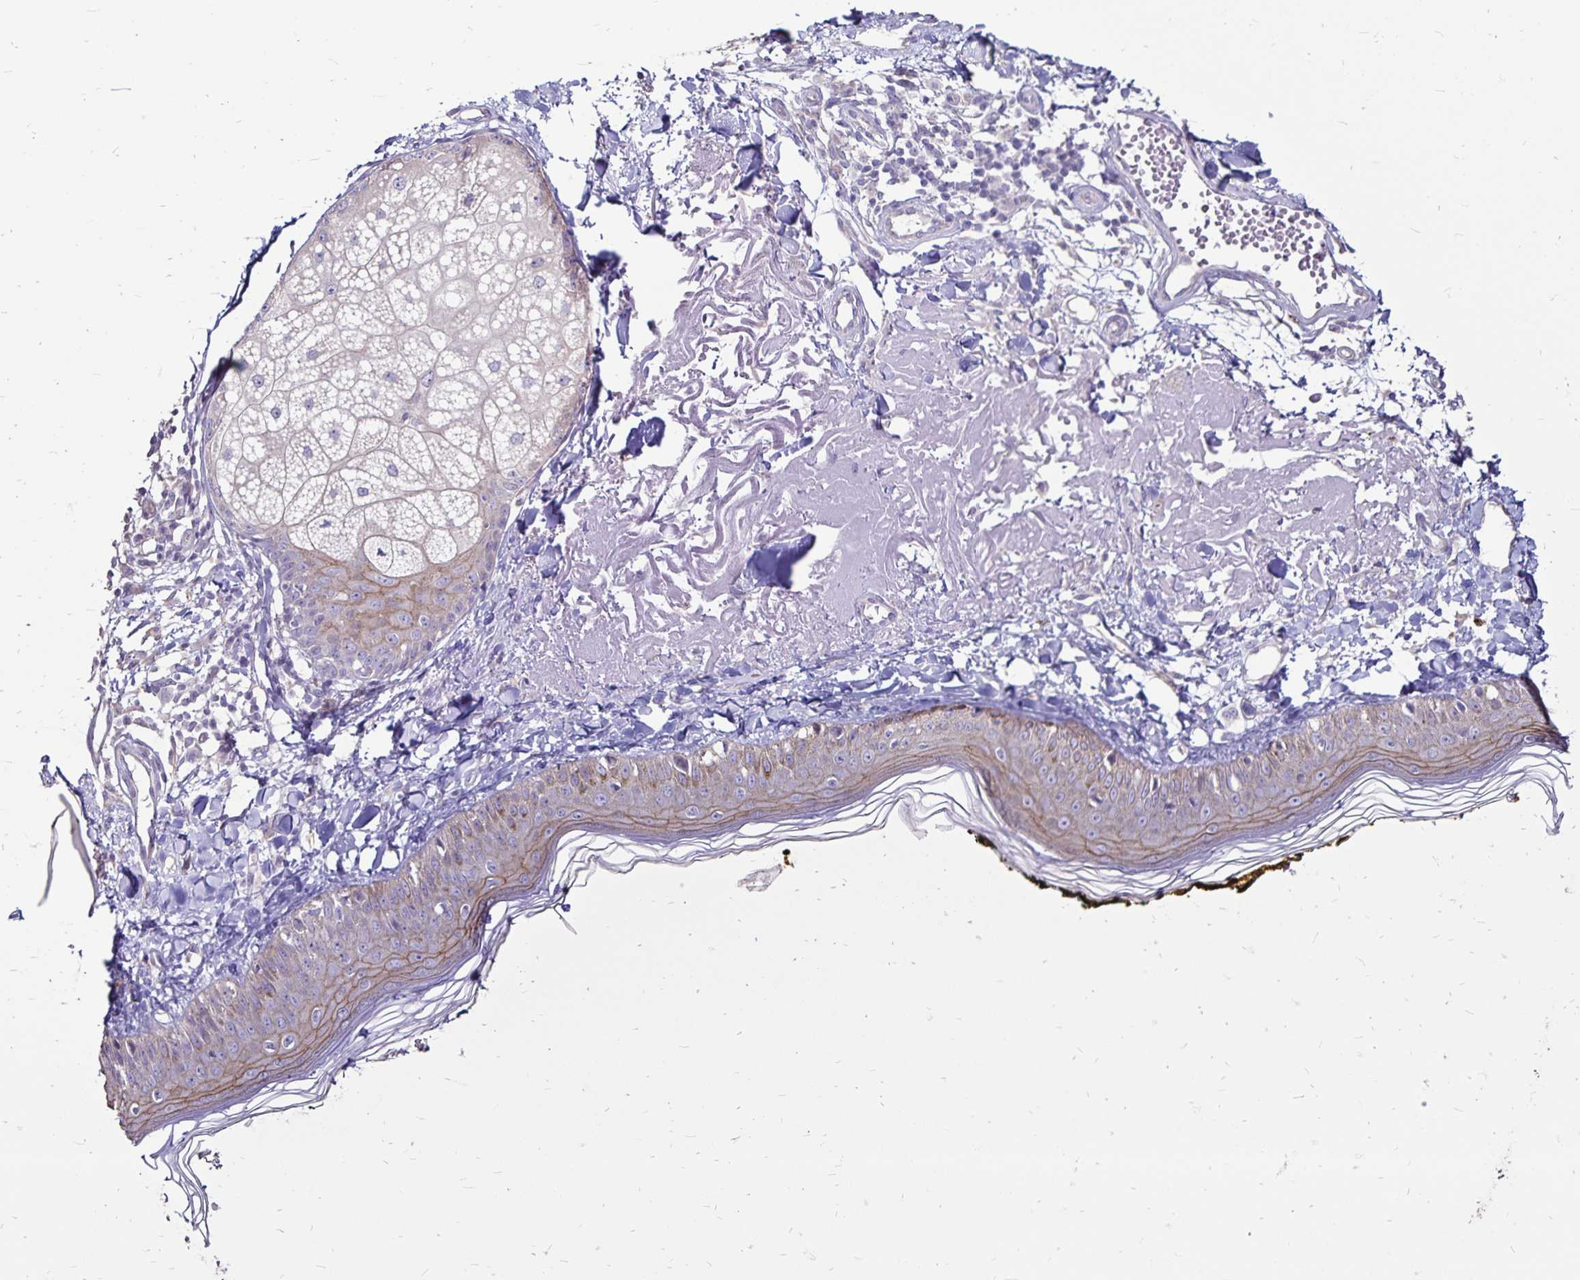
{"staining": {"intensity": "negative", "quantity": "none", "location": "none"}, "tissue": "skin", "cell_type": "Fibroblasts", "image_type": "normal", "snomed": [{"axis": "morphology", "description": "Normal tissue, NOS"}, {"axis": "topography", "description": "Skin"}], "caption": "An IHC histopathology image of benign skin is shown. There is no staining in fibroblasts of skin. (Stains: DAB immunohistochemistry (IHC) with hematoxylin counter stain, Microscopy: brightfield microscopy at high magnification).", "gene": "EVPL", "patient": {"sex": "male", "age": 76}}